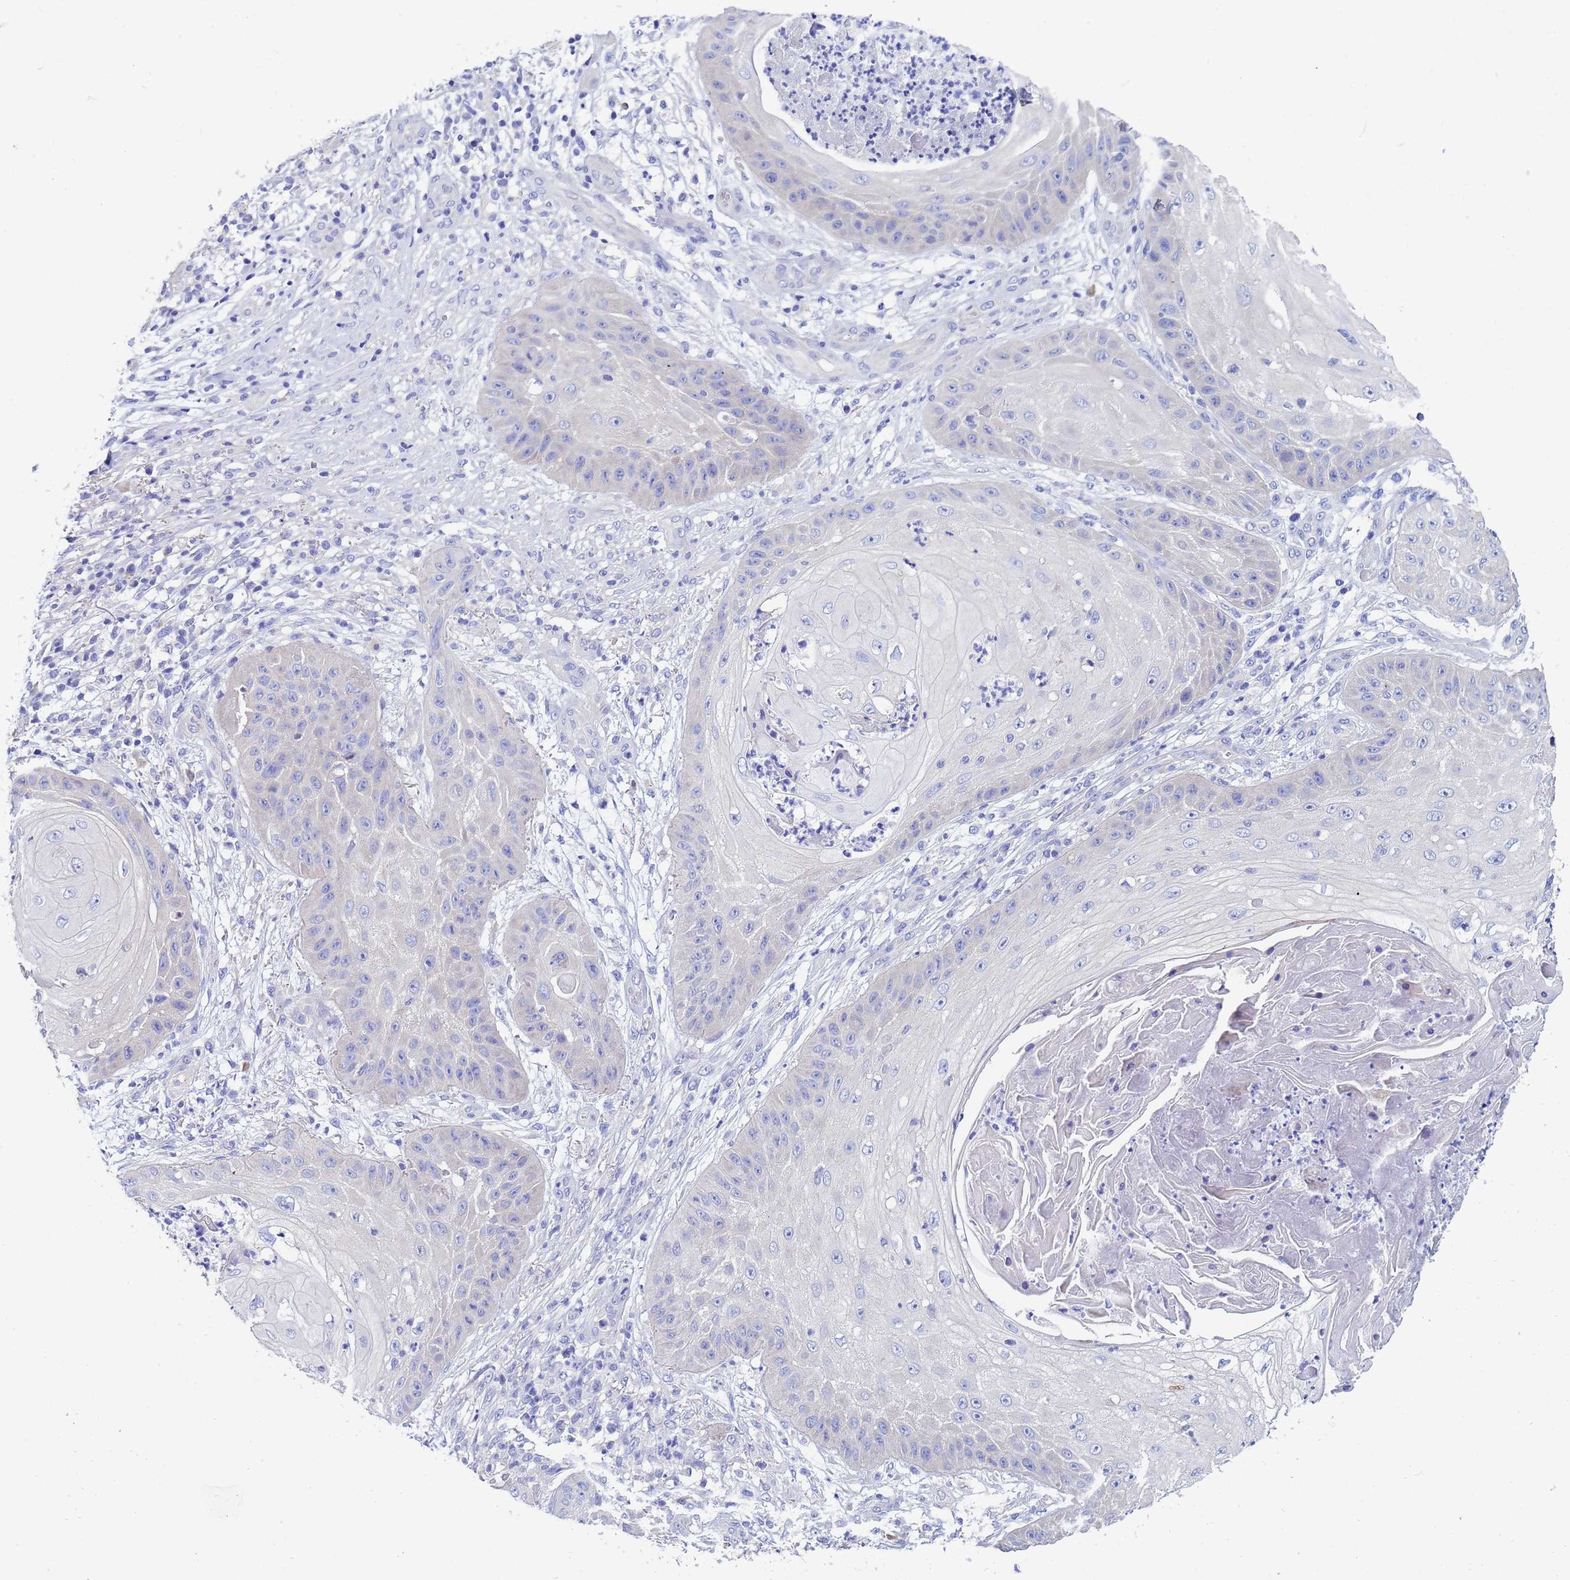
{"staining": {"intensity": "negative", "quantity": "none", "location": "none"}, "tissue": "skin cancer", "cell_type": "Tumor cells", "image_type": "cancer", "snomed": [{"axis": "morphology", "description": "Squamous cell carcinoma, NOS"}, {"axis": "topography", "description": "Skin"}], "caption": "This image is of skin cancer stained with IHC to label a protein in brown with the nuclei are counter-stained blue. There is no expression in tumor cells.", "gene": "UBE2O", "patient": {"sex": "male", "age": 70}}